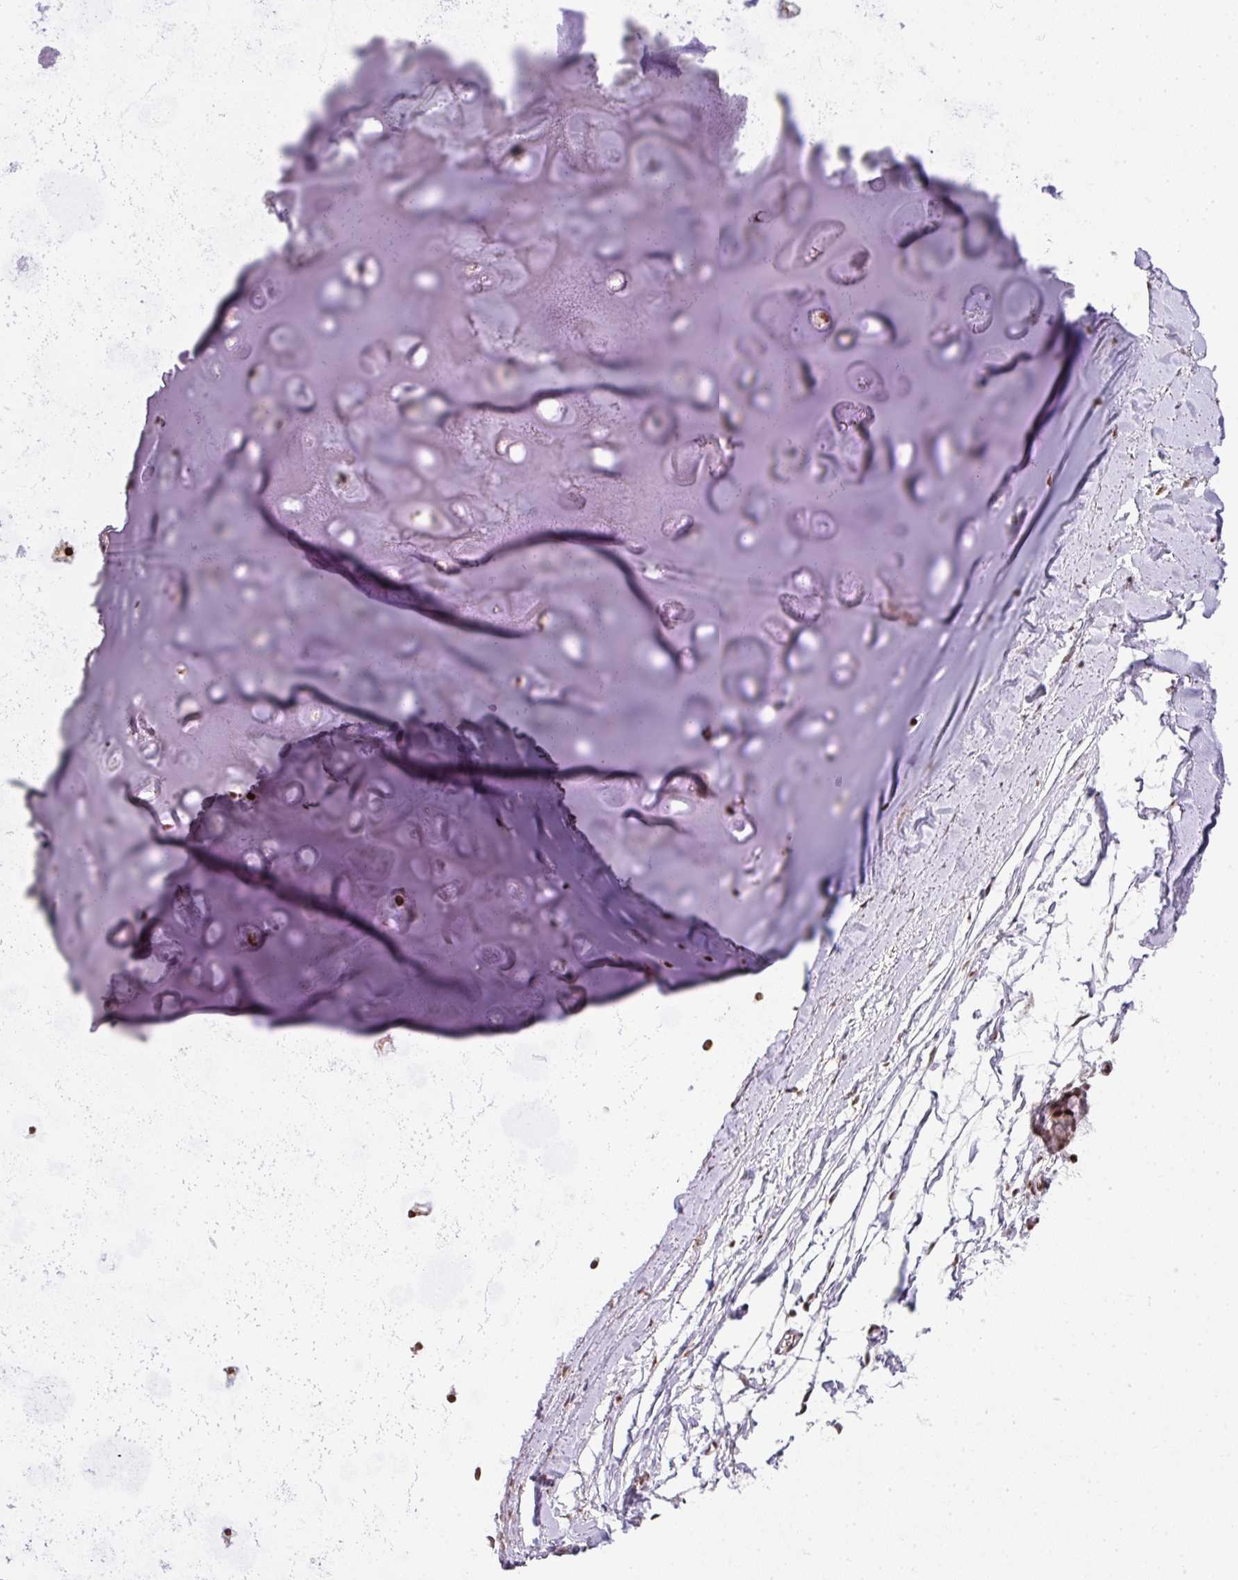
{"staining": {"intensity": "negative", "quantity": "none", "location": "none"}, "tissue": "adipose tissue", "cell_type": "Adipocytes", "image_type": "normal", "snomed": [{"axis": "morphology", "description": "Normal tissue, NOS"}, {"axis": "topography", "description": "Cartilage tissue"}, {"axis": "topography", "description": "Bronchus"}], "caption": "Micrograph shows no significant protein positivity in adipocytes of normal adipose tissue. Nuclei are stained in blue.", "gene": "PLK1", "patient": {"sex": "female", "age": 72}}